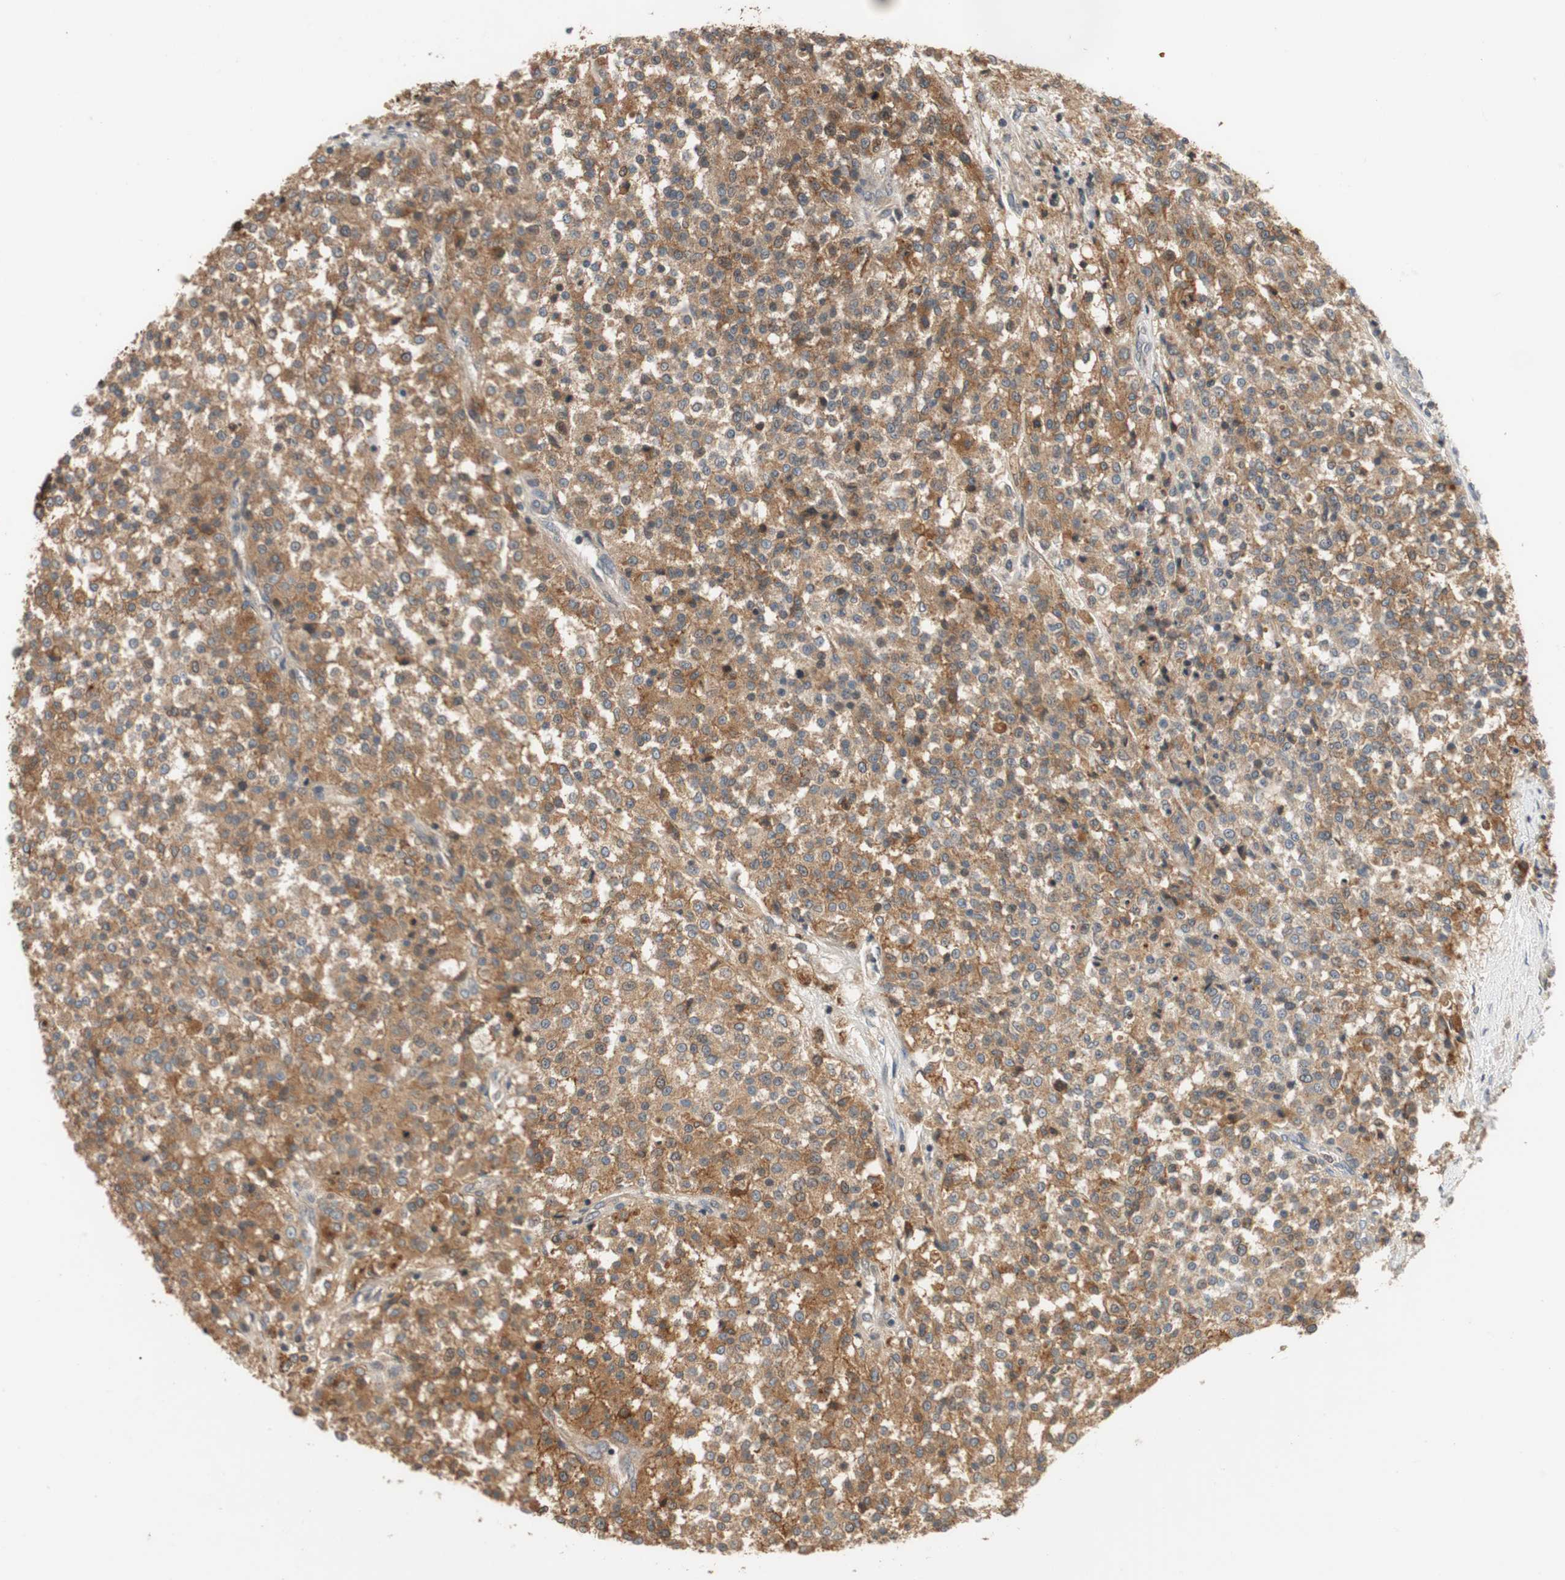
{"staining": {"intensity": "weak", "quantity": ">75%", "location": "cytoplasmic/membranous"}, "tissue": "testis cancer", "cell_type": "Tumor cells", "image_type": "cancer", "snomed": [{"axis": "morphology", "description": "Seminoma, NOS"}, {"axis": "topography", "description": "Testis"}], "caption": "A micrograph of human testis seminoma stained for a protein displays weak cytoplasmic/membranous brown staining in tumor cells.", "gene": "ALPL", "patient": {"sex": "male", "age": 59}}